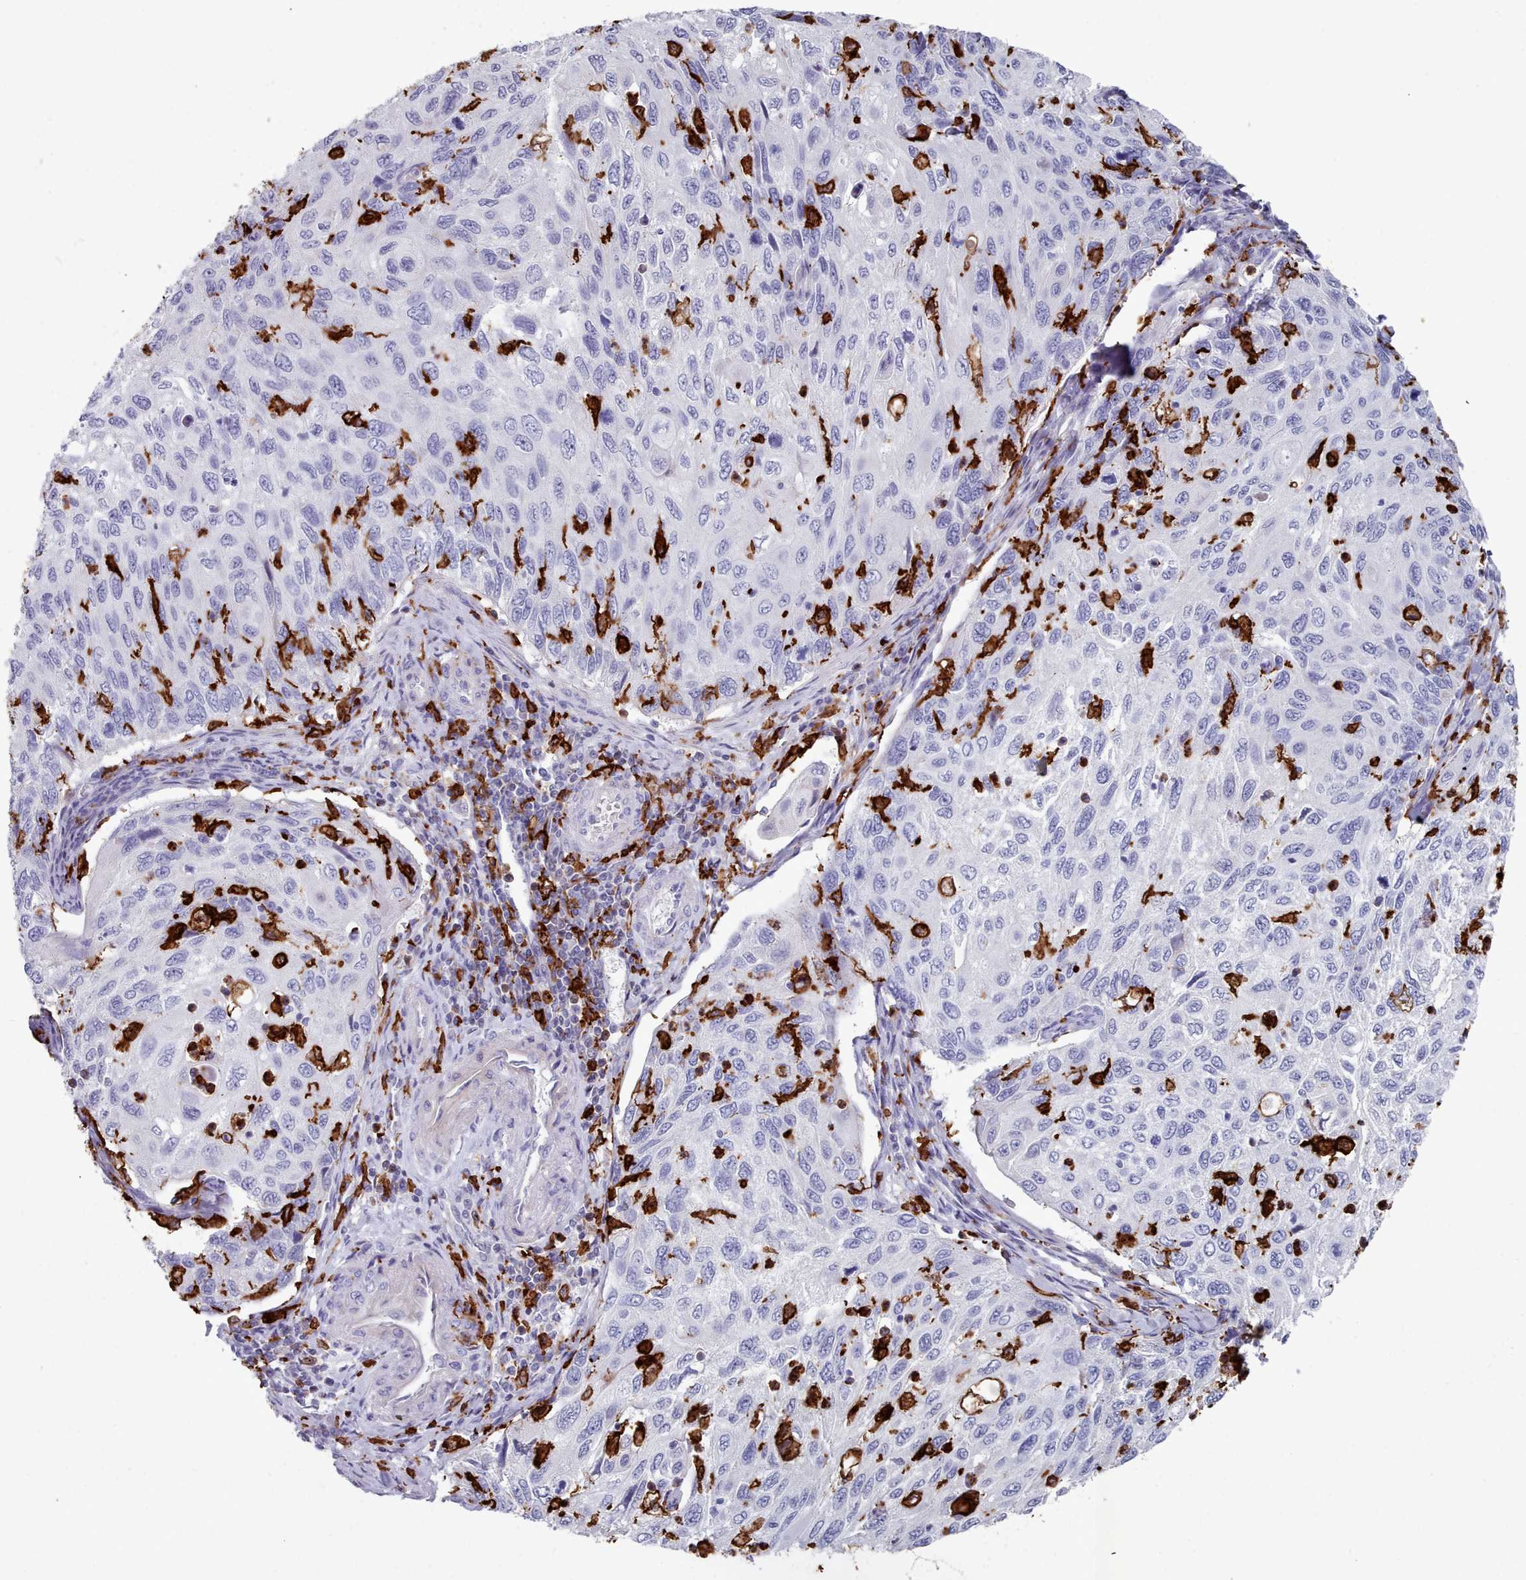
{"staining": {"intensity": "negative", "quantity": "none", "location": "none"}, "tissue": "cervical cancer", "cell_type": "Tumor cells", "image_type": "cancer", "snomed": [{"axis": "morphology", "description": "Squamous cell carcinoma, NOS"}, {"axis": "topography", "description": "Cervix"}], "caption": "The image demonstrates no significant expression in tumor cells of cervical squamous cell carcinoma. Nuclei are stained in blue.", "gene": "AIF1", "patient": {"sex": "female", "age": 70}}